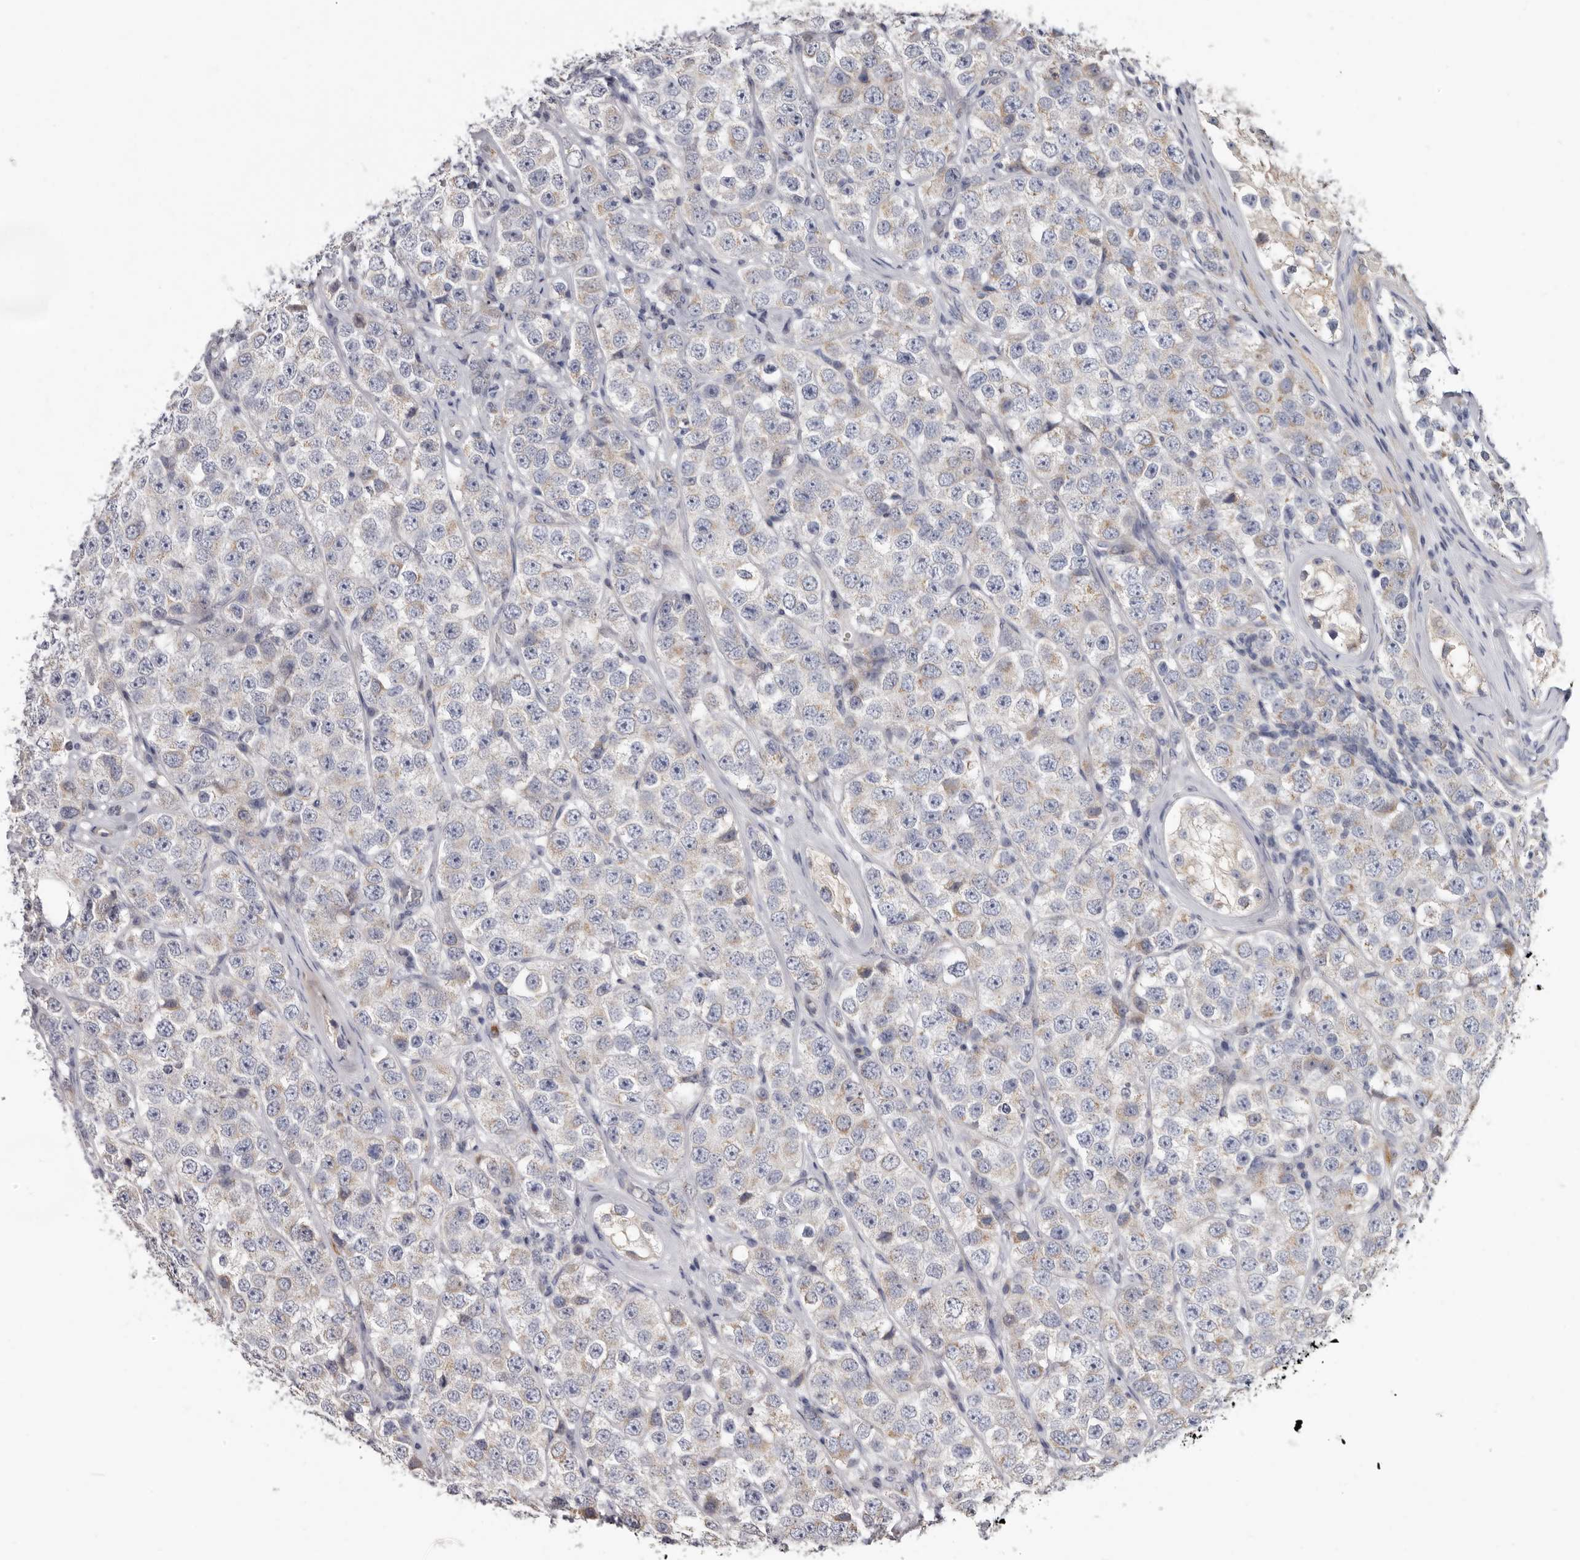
{"staining": {"intensity": "negative", "quantity": "none", "location": "none"}, "tissue": "testis cancer", "cell_type": "Tumor cells", "image_type": "cancer", "snomed": [{"axis": "morphology", "description": "Seminoma, NOS"}, {"axis": "topography", "description": "Testis"}], "caption": "The immunohistochemistry (IHC) histopathology image has no significant expression in tumor cells of testis cancer tissue.", "gene": "ASIC5", "patient": {"sex": "male", "age": 28}}